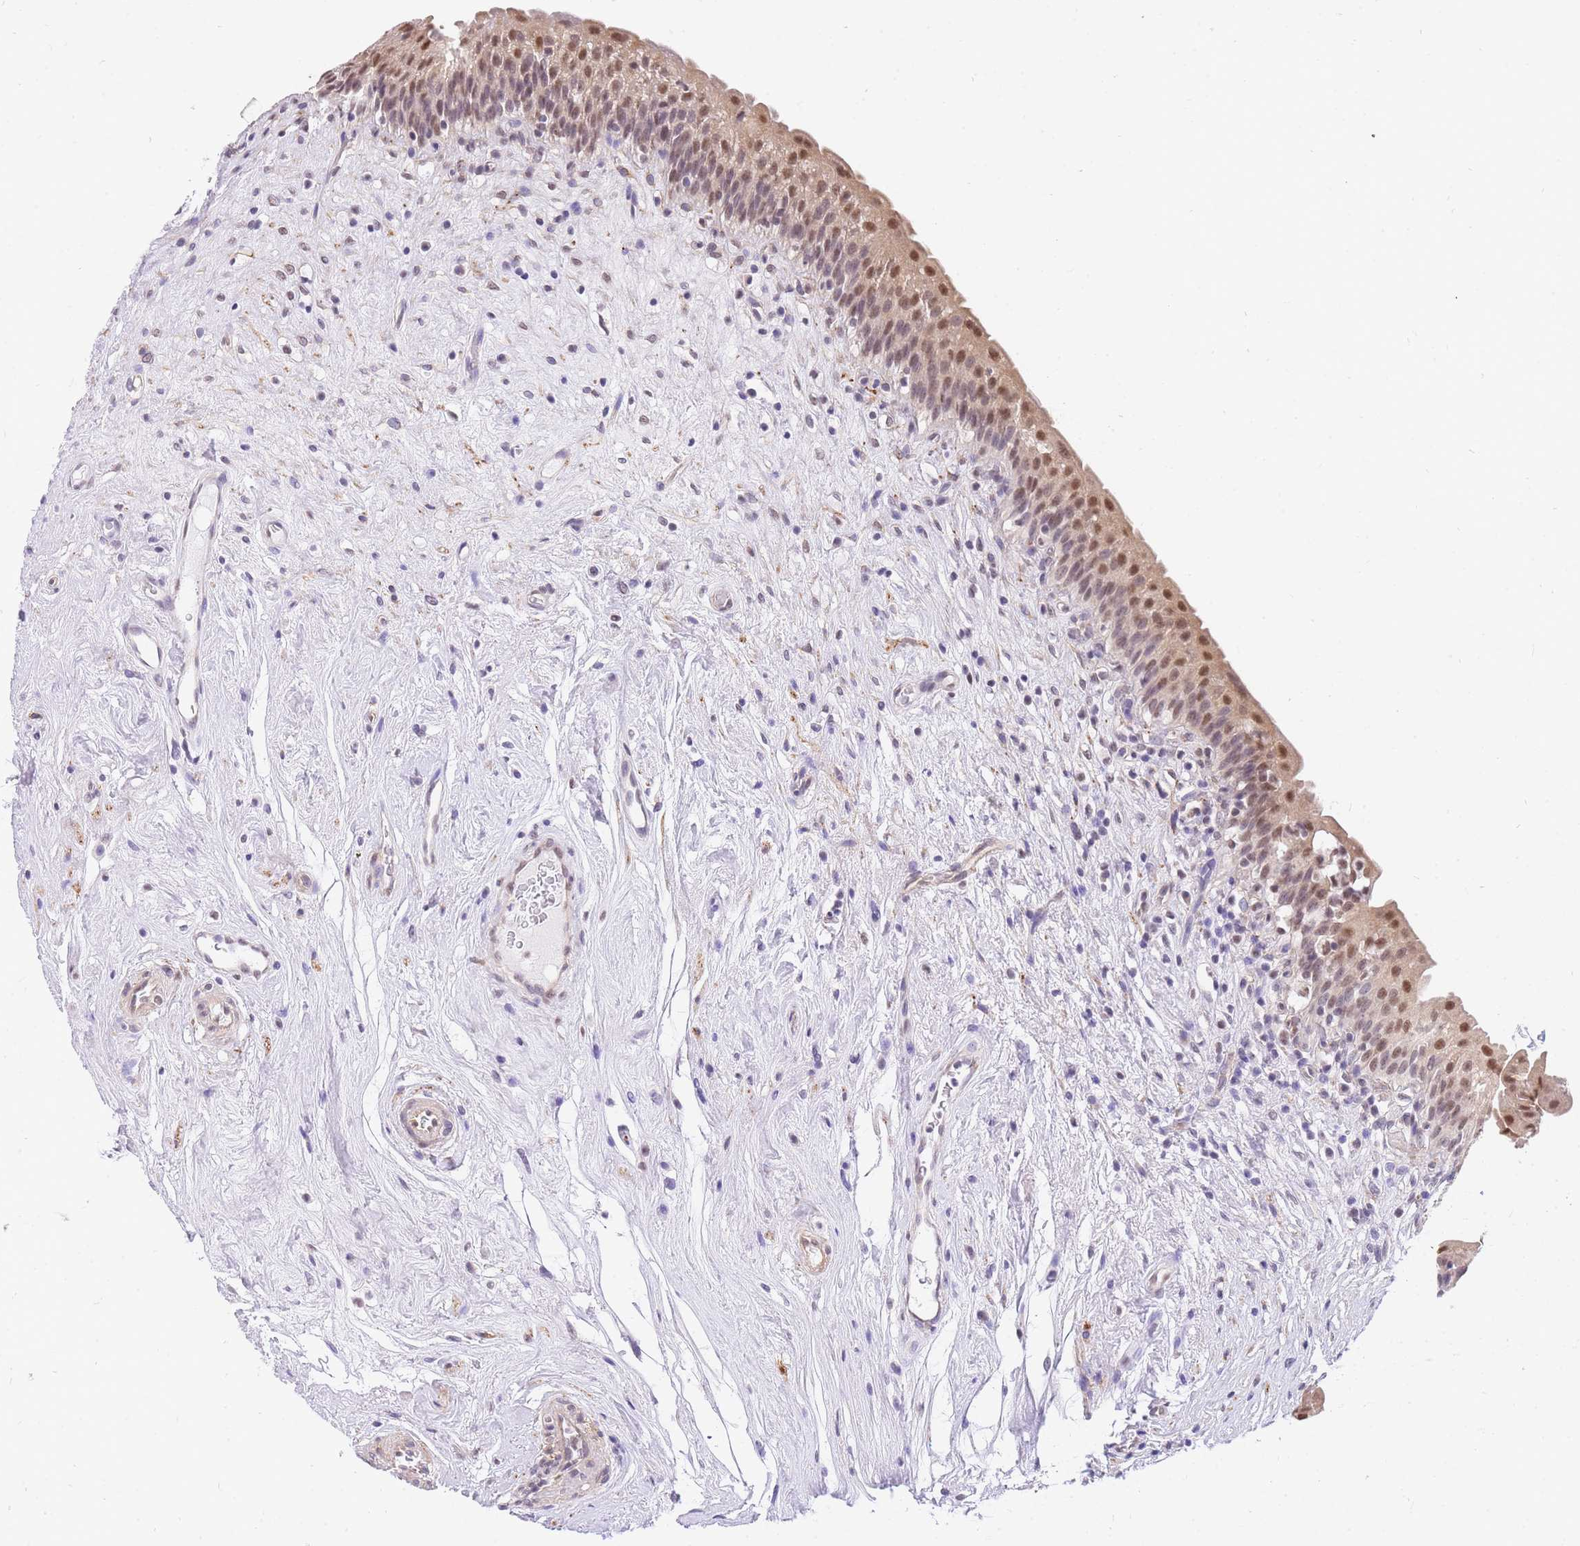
{"staining": {"intensity": "moderate", "quantity": ">75%", "location": "nuclear"}, "tissue": "urinary bladder", "cell_type": "Urothelial cells", "image_type": "normal", "snomed": [{"axis": "morphology", "description": "Normal tissue, NOS"}, {"axis": "topography", "description": "Urinary bladder"}], "caption": "Immunohistochemical staining of unremarkable human urinary bladder demonstrates >75% levels of moderate nuclear protein positivity in about >75% of urothelial cells. (Stains: DAB (3,3'-diaminobenzidine) in brown, nuclei in blue, Microscopy: brightfield microscopy at high magnification).", "gene": "S100PBP", "patient": {"sex": "male", "age": 83}}